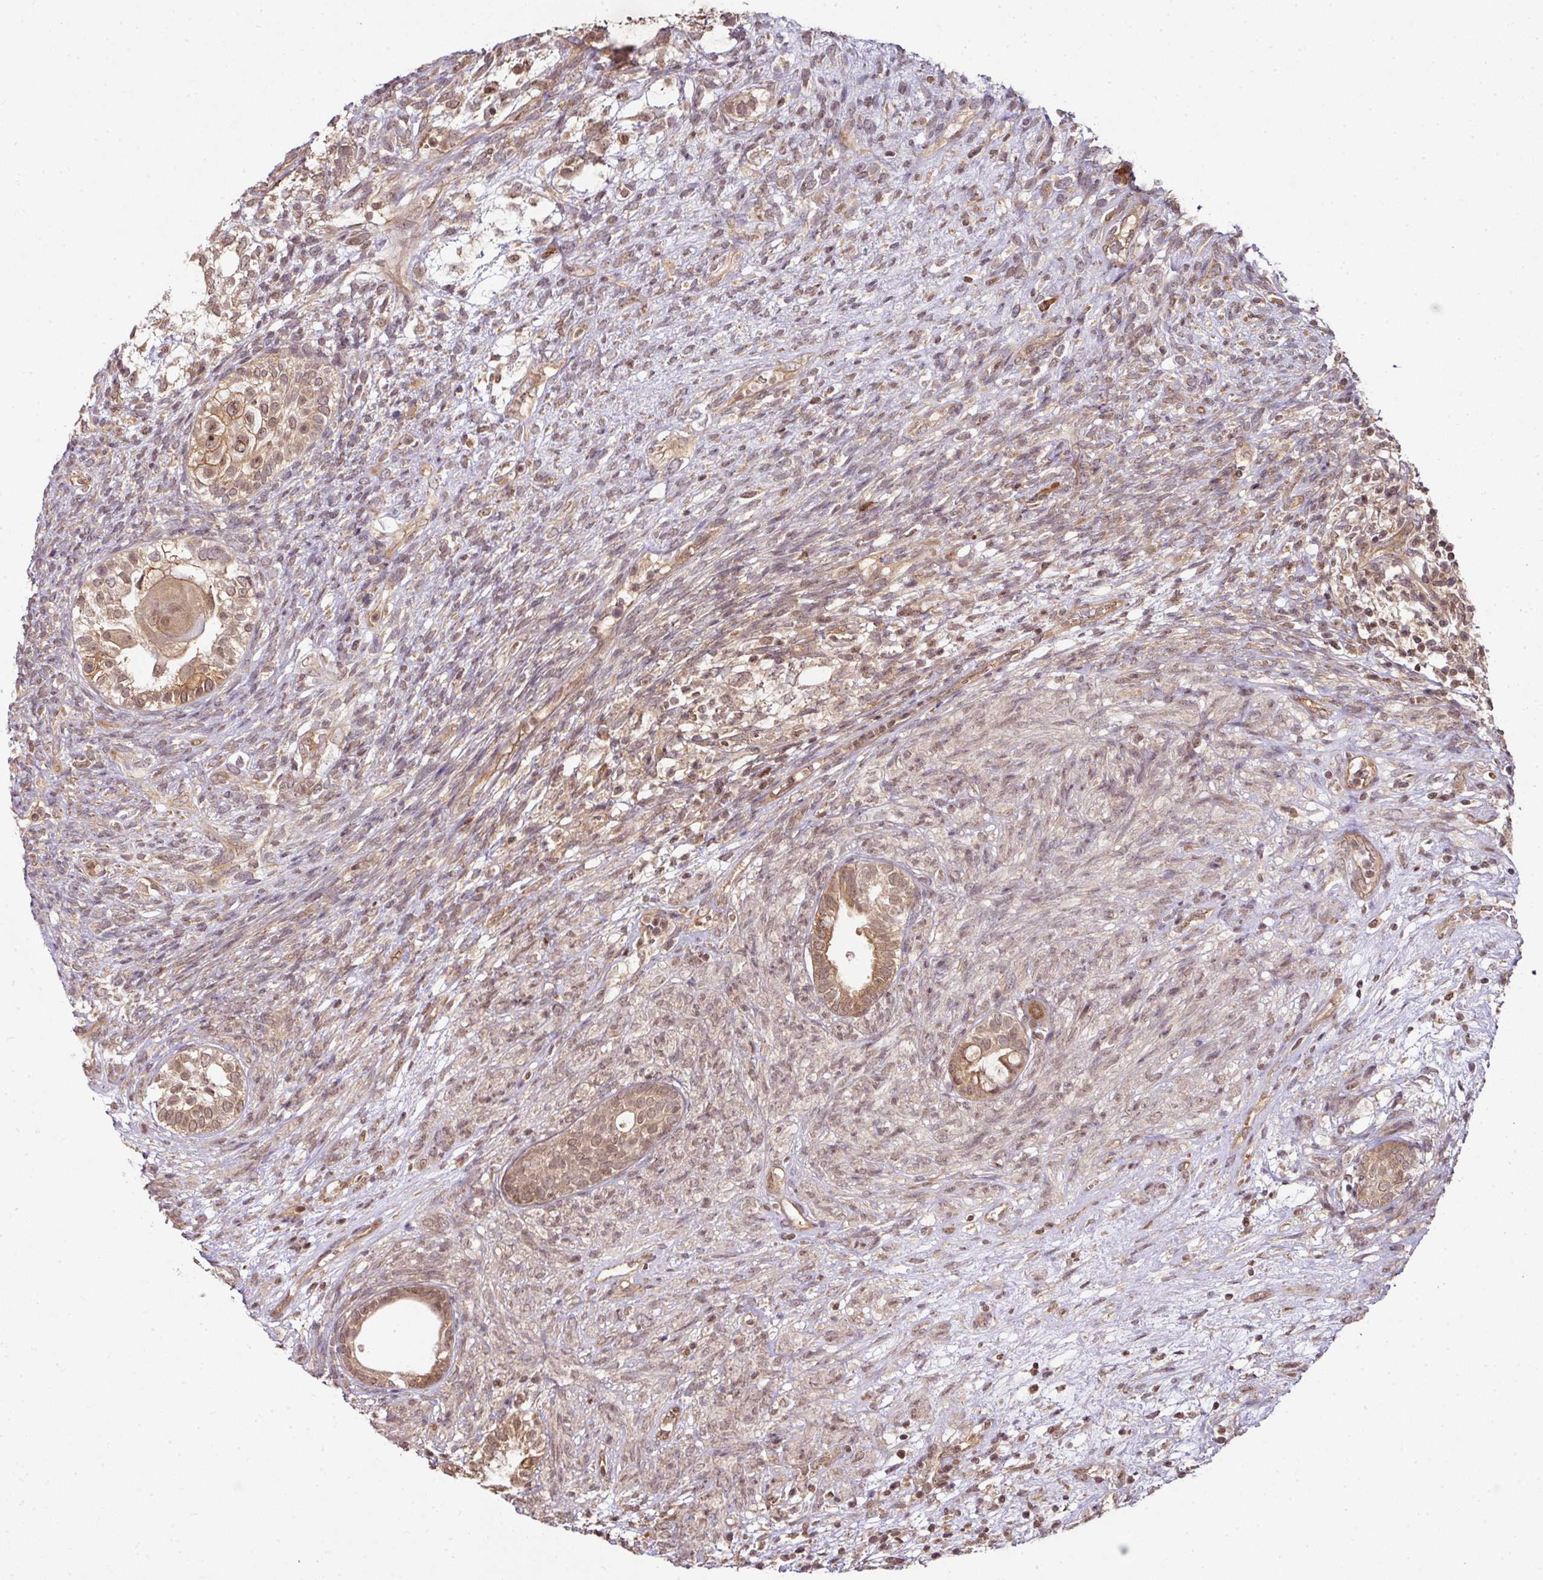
{"staining": {"intensity": "moderate", "quantity": ">75%", "location": "cytoplasmic/membranous,nuclear"}, "tissue": "testis cancer", "cell_type": "Tumor cells", "image_type": "cancer", "snomed": [{"axis": "morphology", "description": "Seminoma, NOS"}, {"axis": "morphology", "description": "Carcinoma, Embryonal, NOS"}, {"axis": "topography", "description": "Testis"}], "caption": "Tumor cells exhibit moderate cytoplasmic/membranous and nuclear staining in about >75% of cells in testis cancer. (Stains: DAB (3,3'-diaminobenzidine) in brown, nuclei in blue, Microscopy: brightfield microscopy at high magnification).", "gene": "ANKRD18A", "patient": {"sex": "male", "age": 41}}